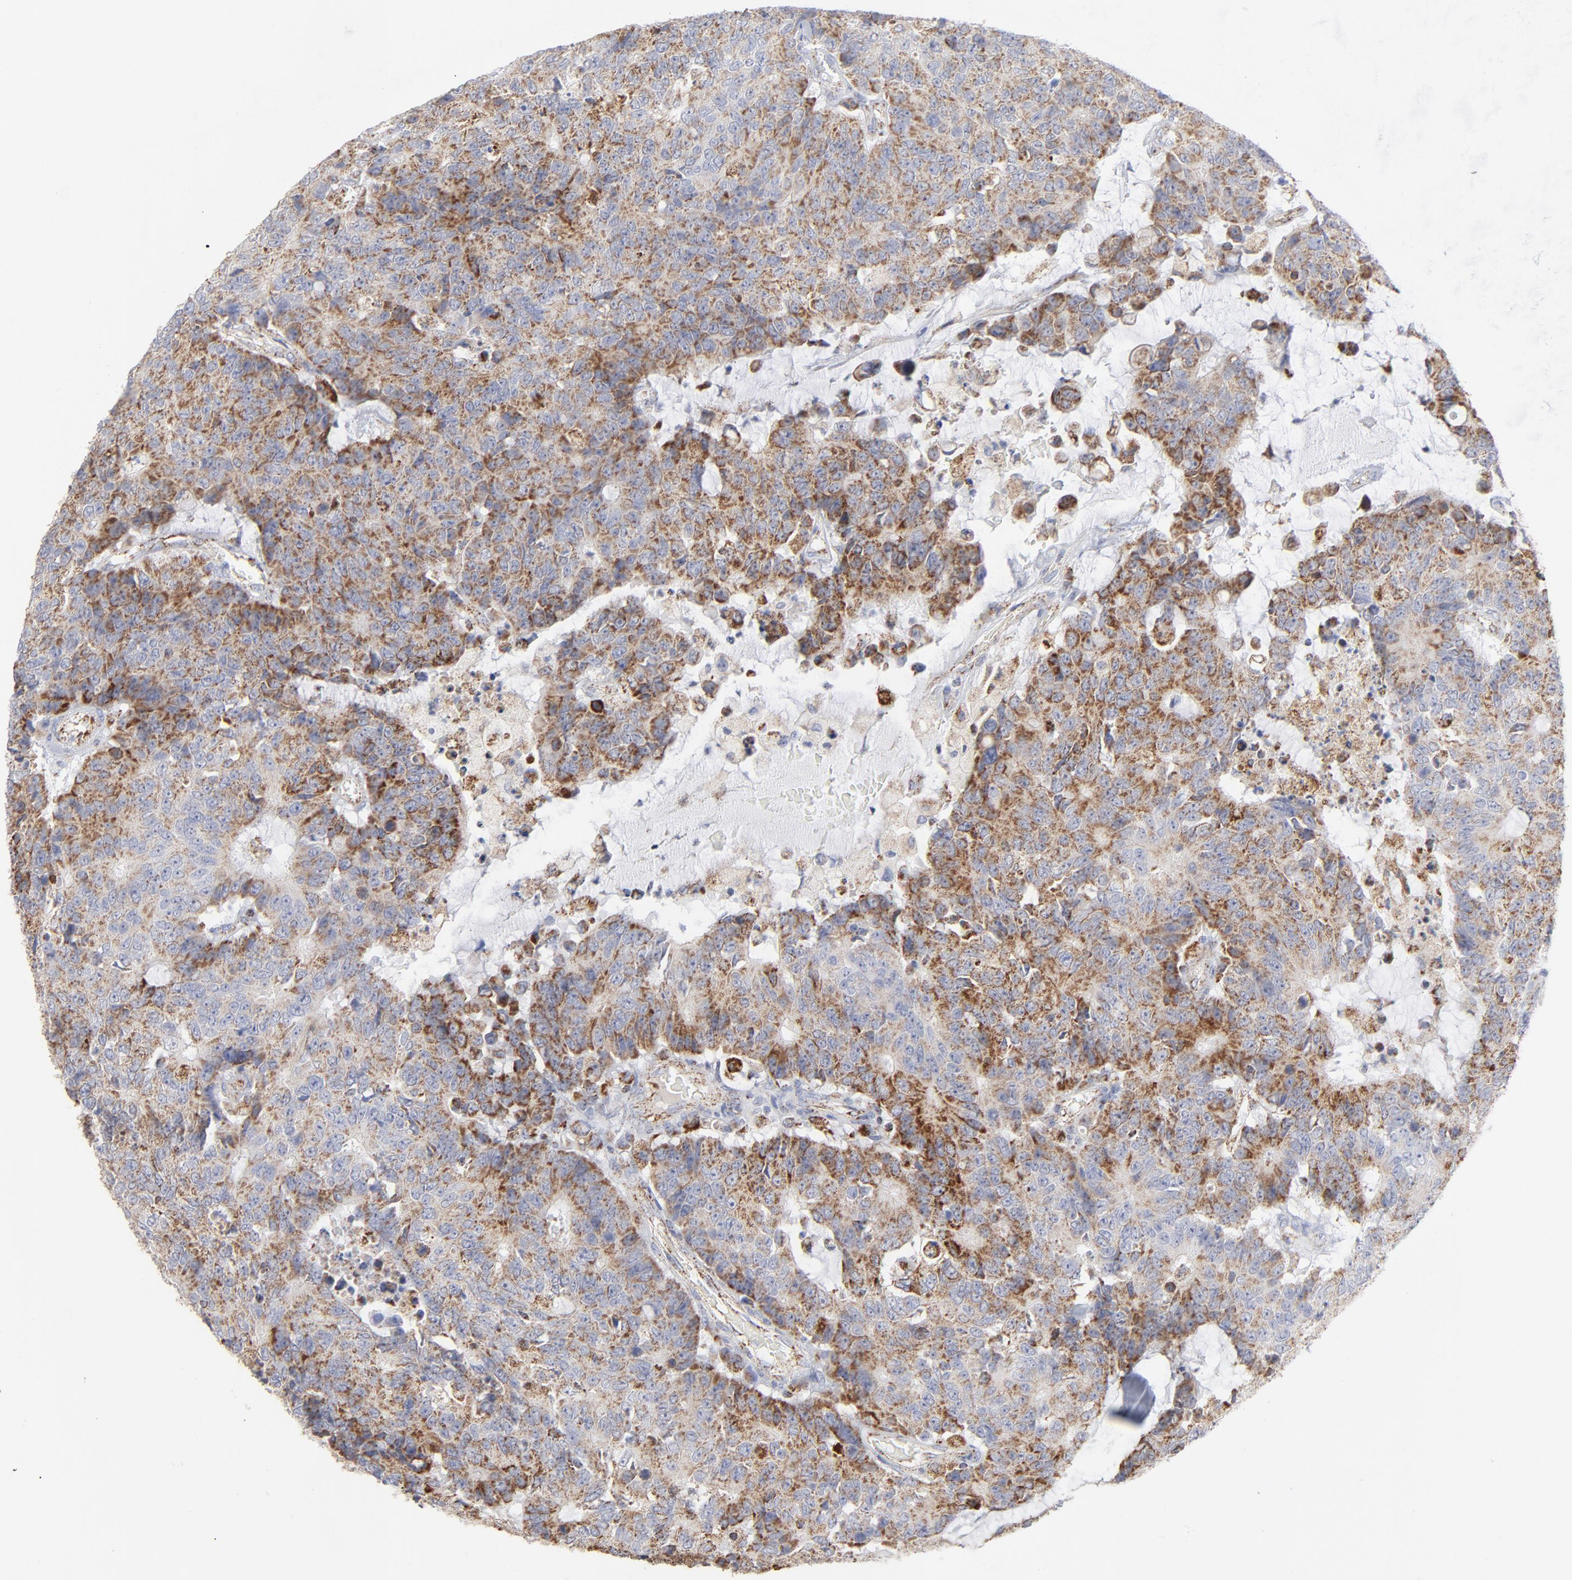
{"staining": {"intensity": "moderate", "quantity": "25%-75%", "location": "cytoplasmic/membranous"}, "tissue": "colorectal cancer", "cell_type": "Tumor cells", "image_type": "cancer", "snomed": [{"axis": "morphology", "description": "Adenocarcinoma, NOS"}, {"axis": "topography", "description": "Colon"}], "caption": "Adenocarcinoma (colorectal) stained with a protein marker exhibits moderate staining in tumor cells.", "gene": "ASB3", "patient": {"sex": "female", "age": 86}}